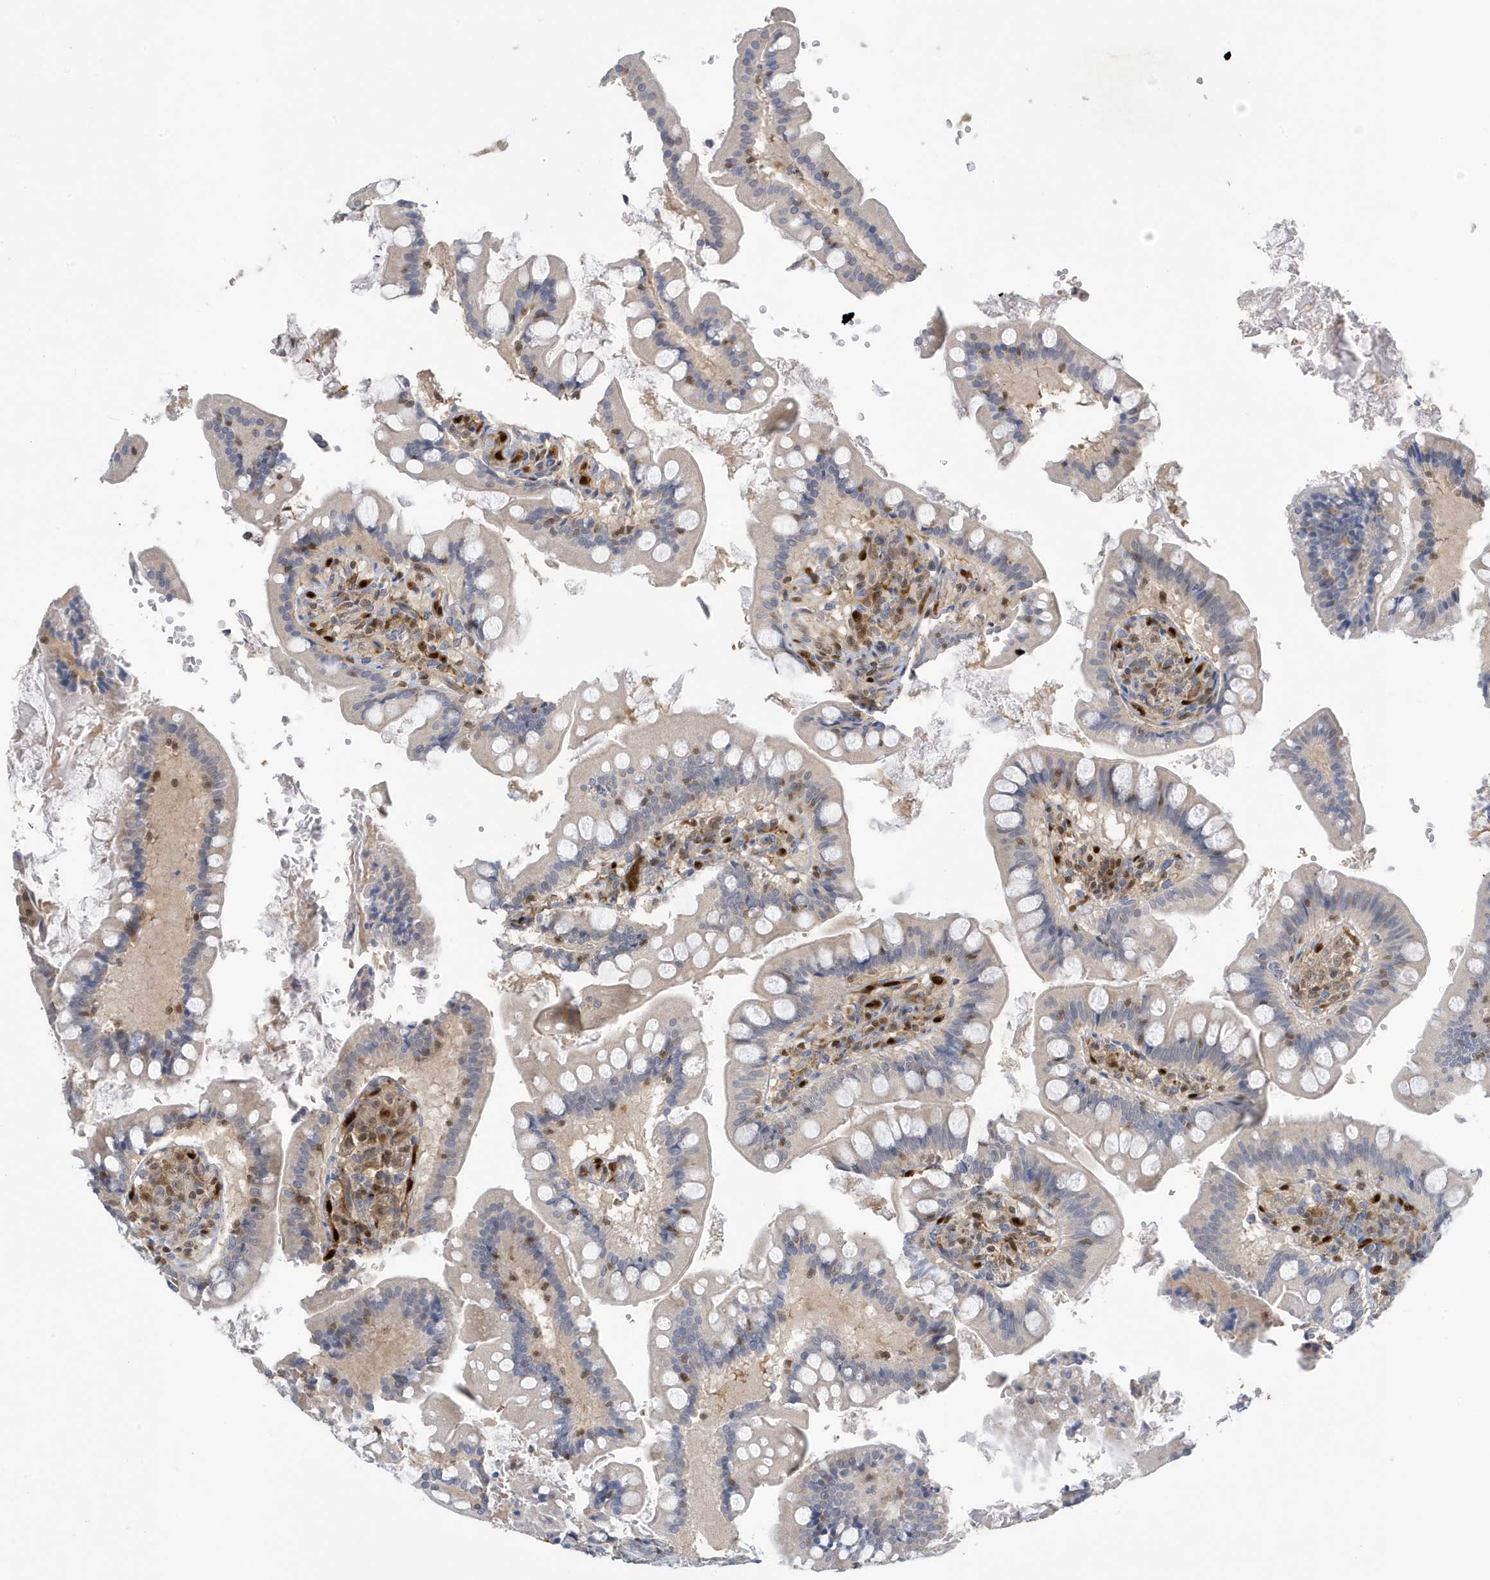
{"staining": {"intensity": "weak", "quantity": "<25%", "location": "nuclear"}, "tissue": "small intestine", "cell_type": "Glandular cells", "image_type": "normal", "snomed": [{"axis": "morphology", "description": "Normal tissue, NOS"}, {"axis": "topography", "description": "Small intestine"}], "caption": "Small intestine stained for a protein using IHC reveals no positivity glandular cells.", "gene": "NCOA7", "patient": {"sex": "male", "age": 7}}